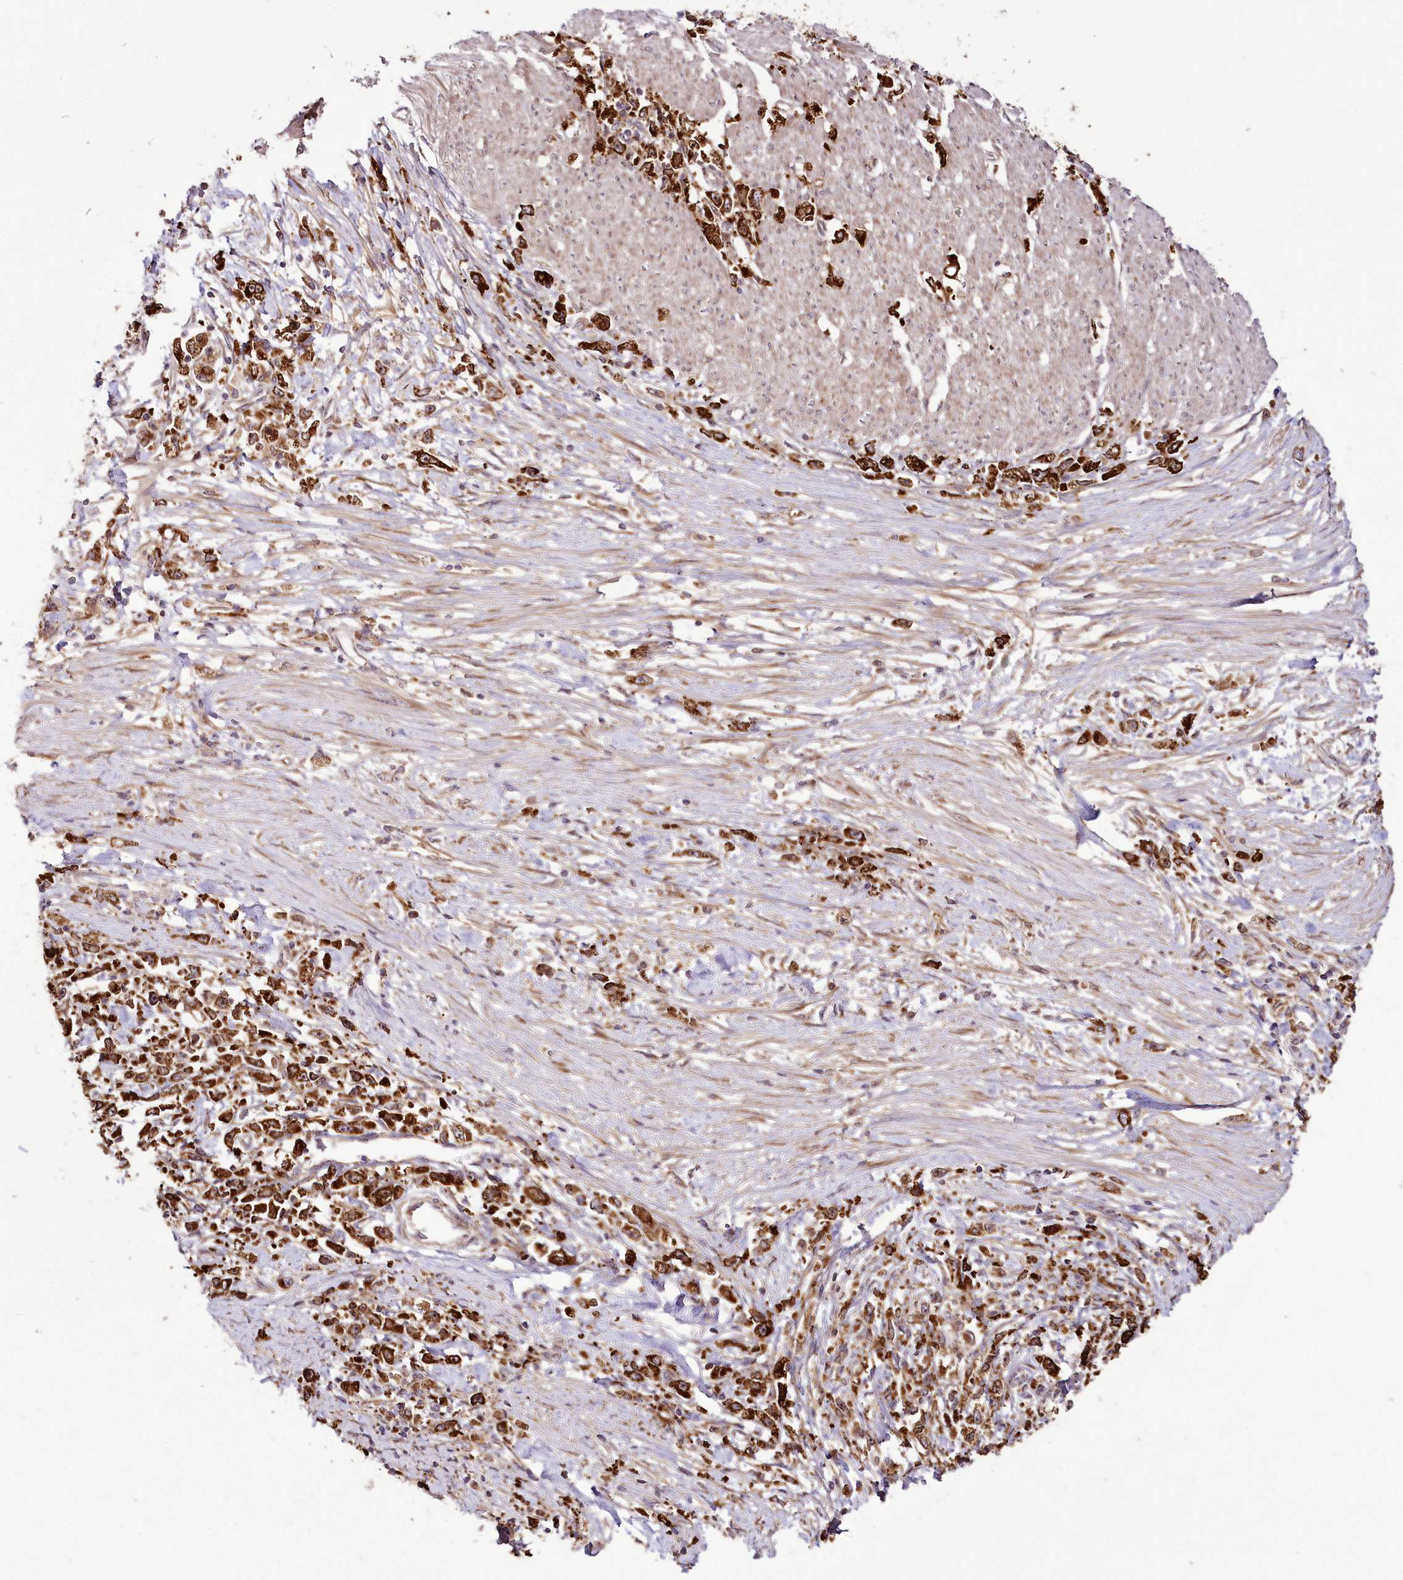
{"staining": {"intensity": "strong", "quantity": ">75%", "location": "cytoplasmic/membranous"}, "tissue": "stomach cancer", "cell_type": "Tumor cells", "image_type": "cancer", "snomed": [{"axis": "morphology", "description": "Adenocarcinoma, NOS"}, {"axis": "topography", "description": "Stomach"}], "caption": "Protein expression analysis of stomach cancer (adenocarcinoma) exhibits strong cytoplasmic/membranous expression in about >75% of tumor cells.", "gene": "RAB7A", "patient": {"sex": "female", "age": 59}}